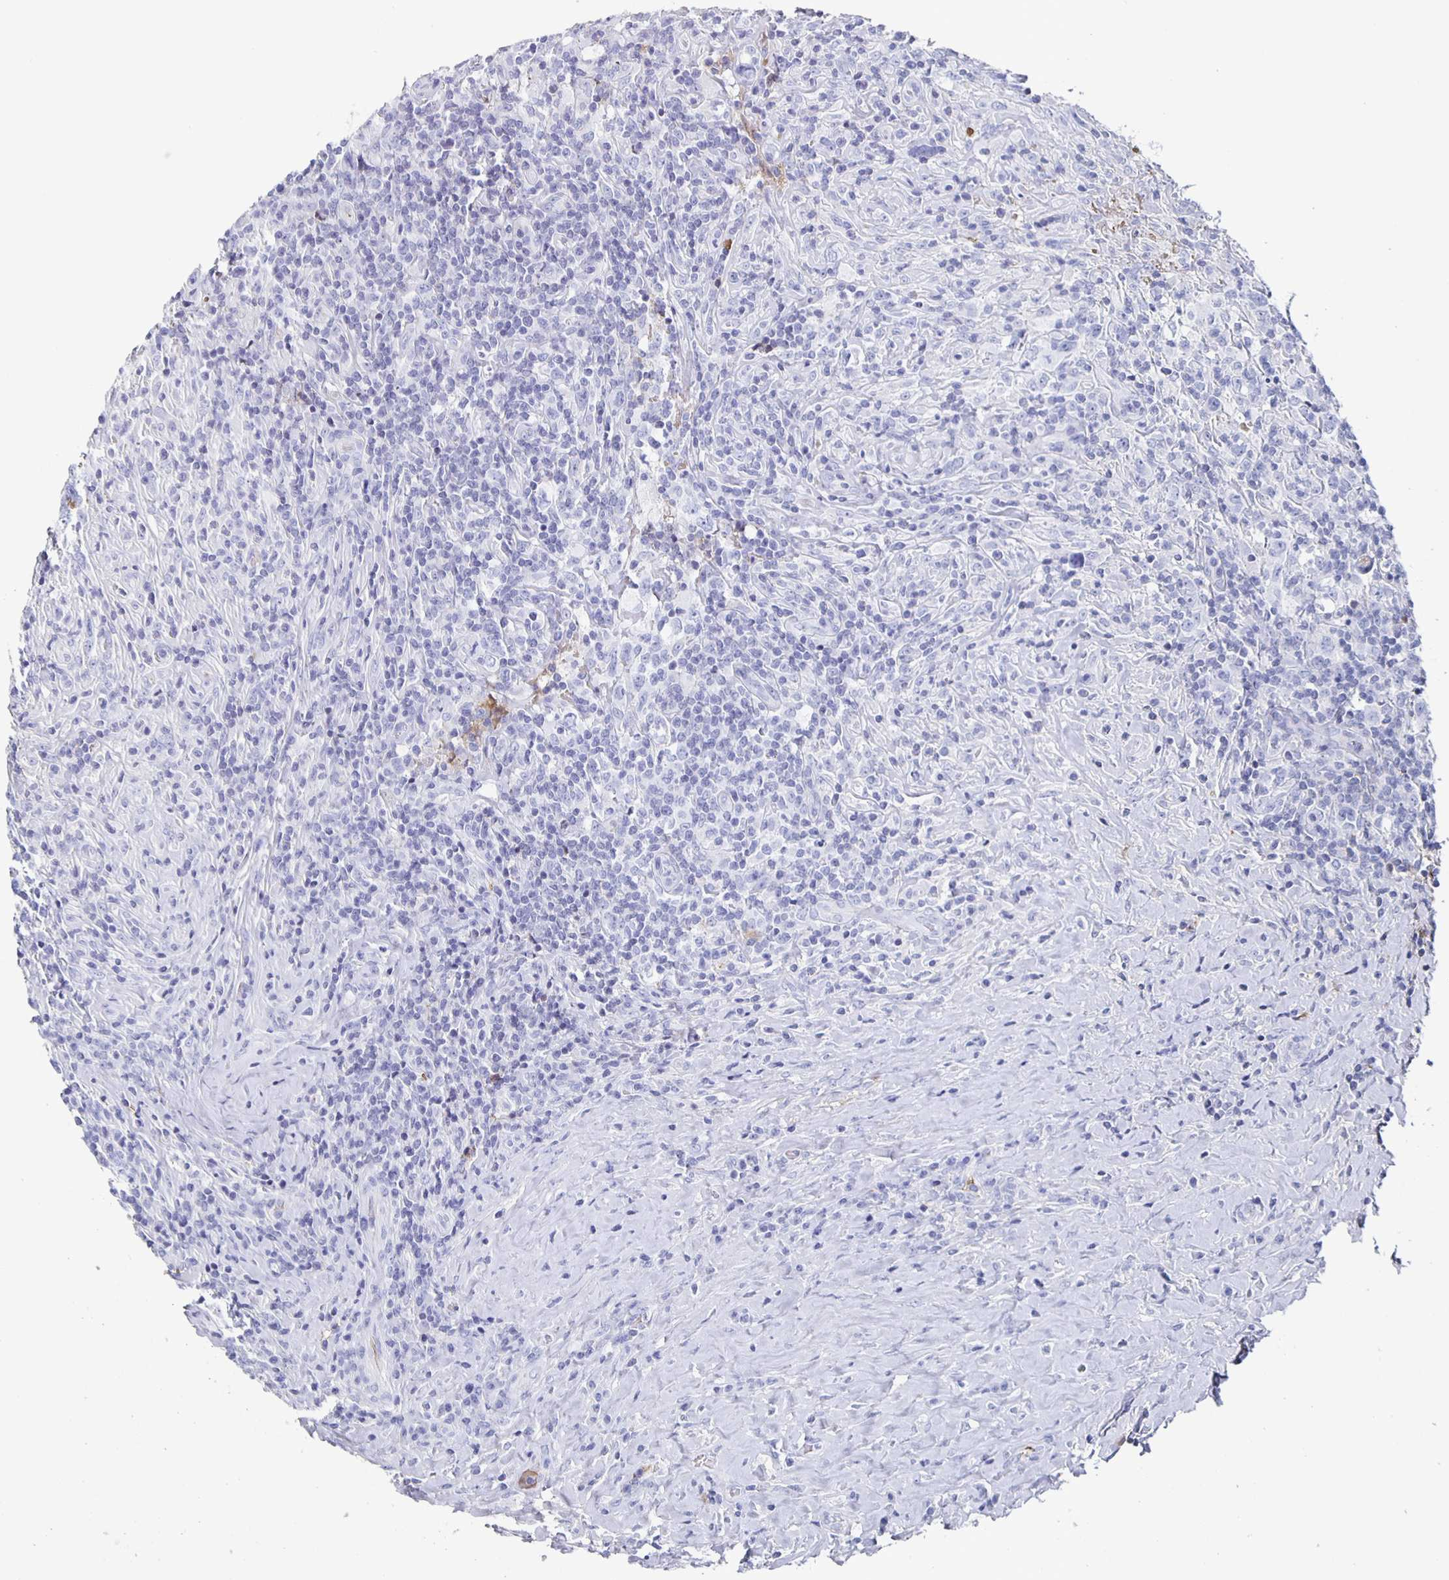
{"staining": {"intensity": "negative", "quantity": "none", "location": "none"}, "tissue": "lymphoma", "cell_type": "Tumor cells", "image_type": "cancer", "snomed": [{"axis": "morphology", "description": "Hodgkin's disease, NOS"}, {"axis": "topography", "description": "Lymph node"}], "caption": "High magnification brightfield microscopy of lymphoma stained with DAB (brown) and counterstained with hematoxylin (blue): tumor cells show no significant staining.", "gene": "FGA", "patient": {"sex": "female", "age": 18}}